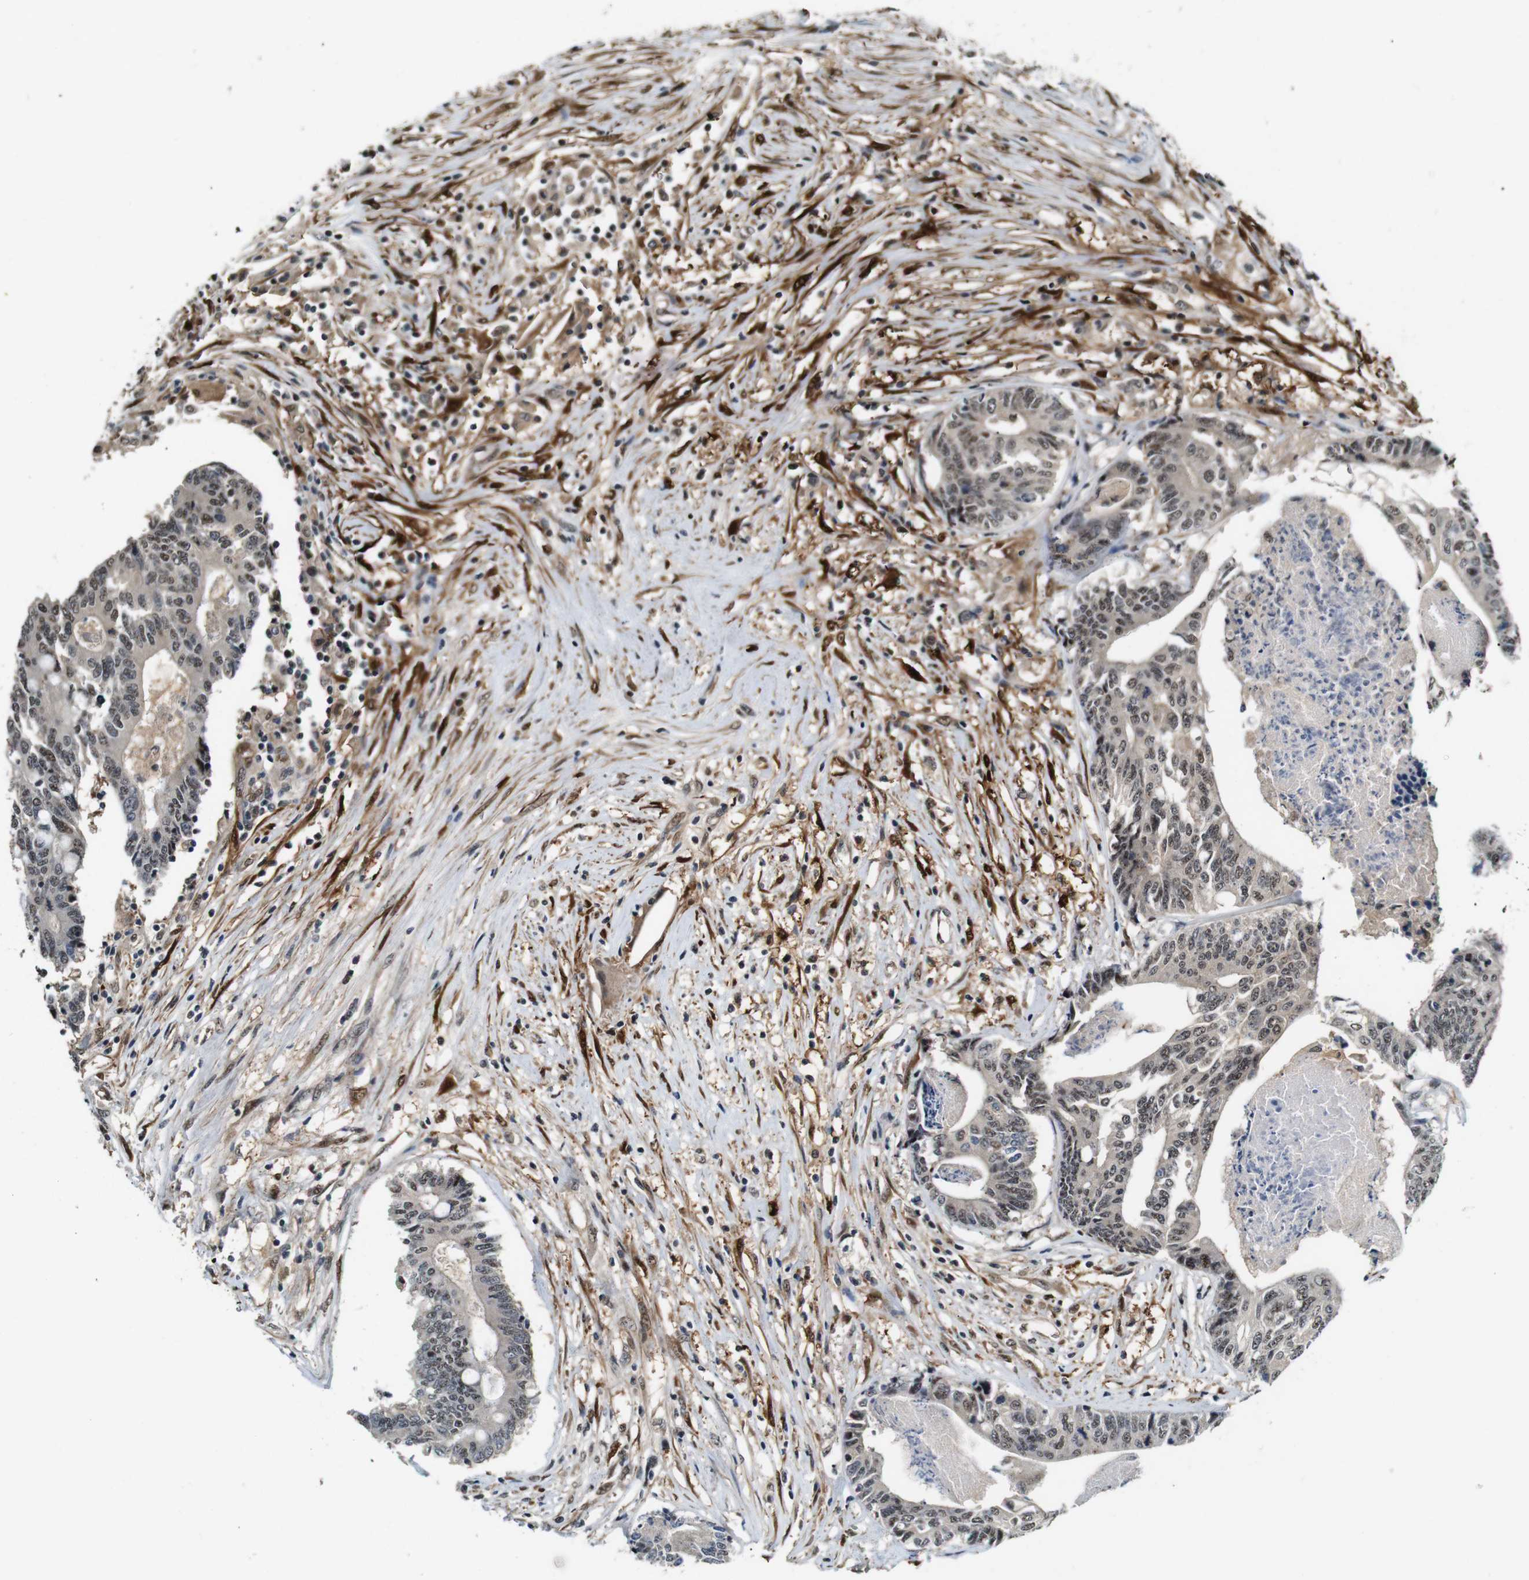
{"staining": {"intensity": "weak", "quantity": "<25%", "location": "cytoplasmic/membranous,nuclear"}, "tissue": "colorectal cancer", "cell_type": "Tumor cells", "image_type": "cancer", "snomed": [{"axis": "morphology", "description": "Adenocarcinoma, NOS"}, {"axis": "topography", "description": "Rectum"}], "caption": "A high-resolution photomicrograph shows immunohistochemistry staining of colorectal cancer, which displays no significant staining in tumor cells. (Brightfield microscopy of DAB (3,3'-diaminobenzidine) IHC at high magnification).", "gene": "LXN", "patient": {"sex": "male", "age": 63}}